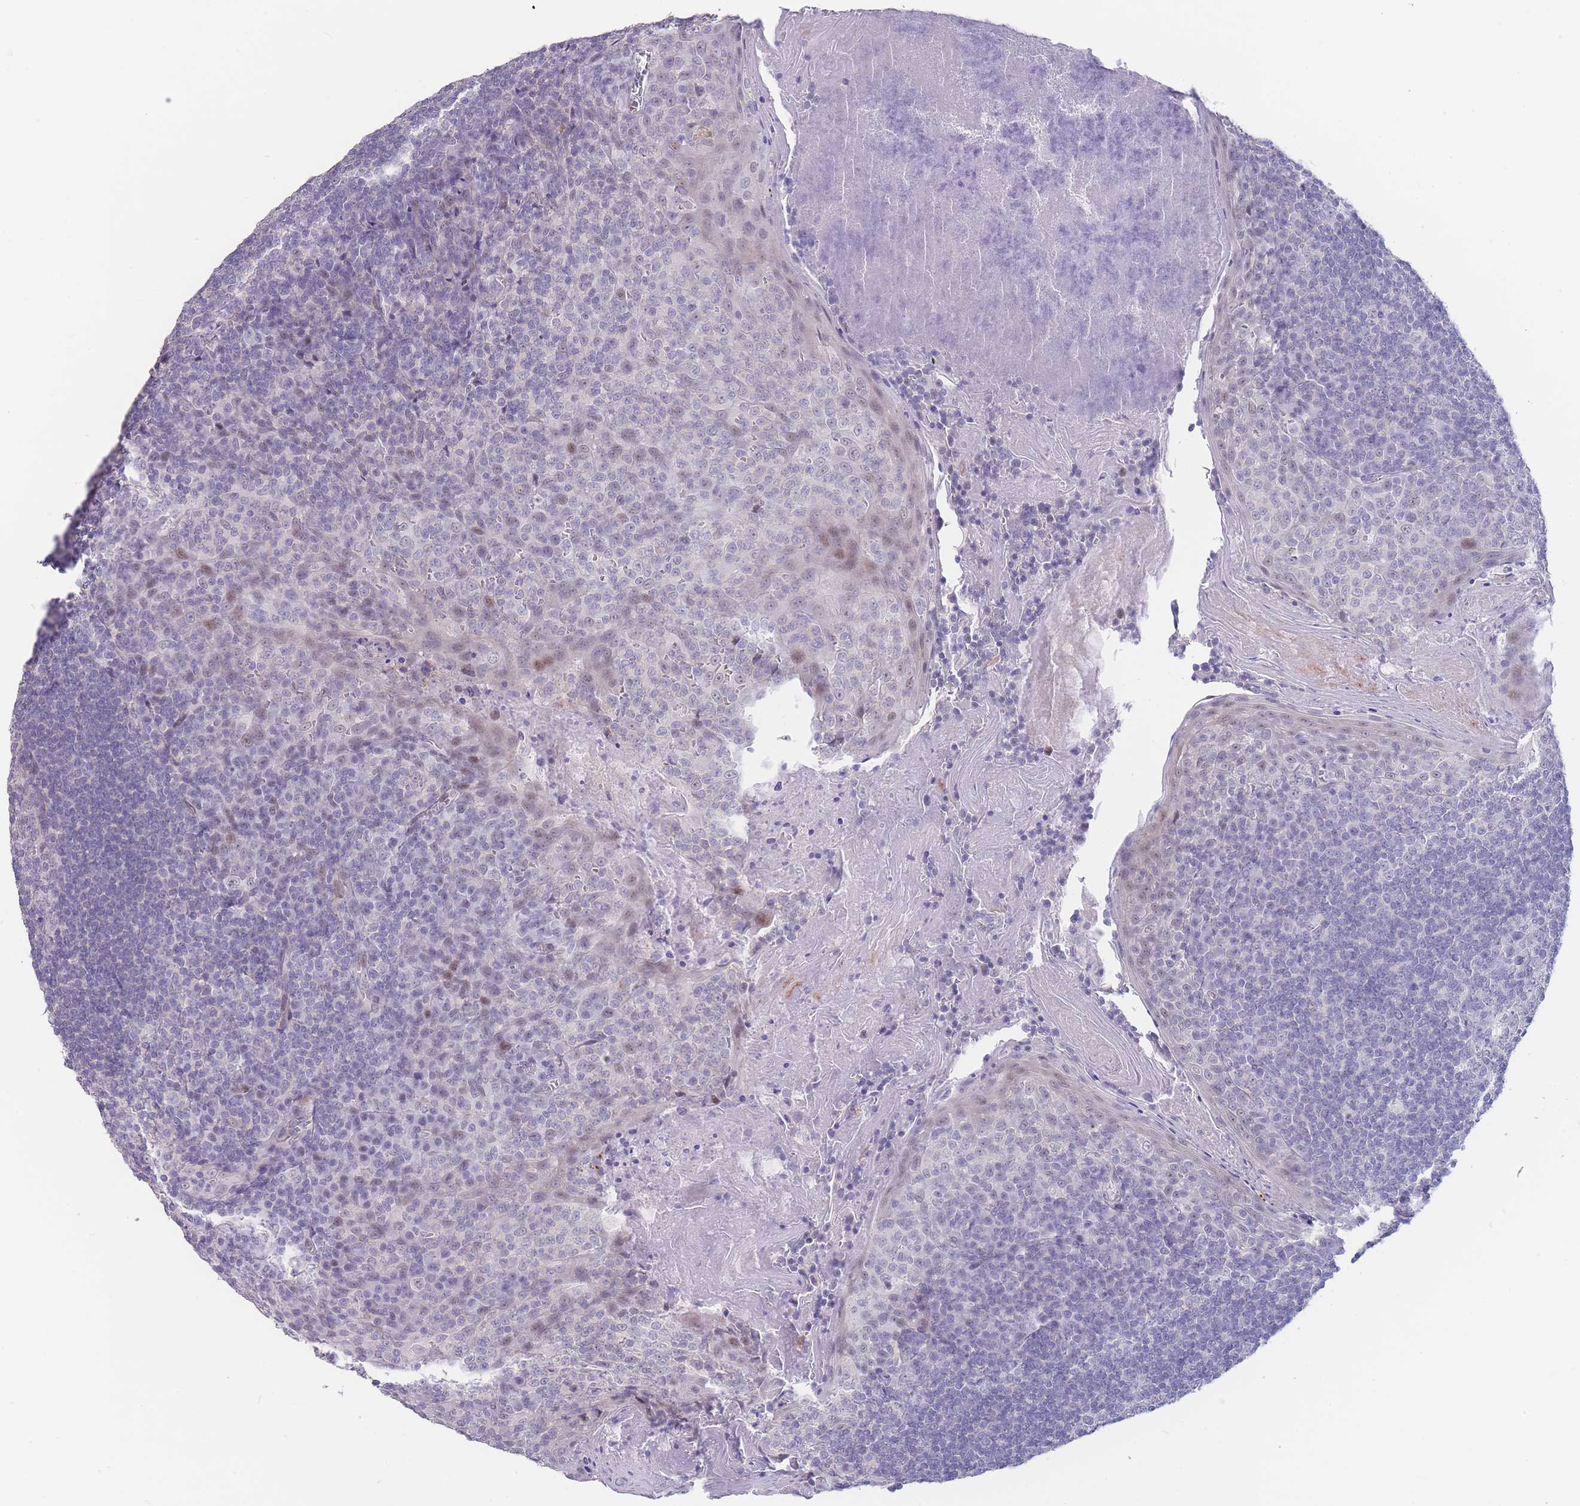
{"staining": {"intensity": "negative", "quantity": "none", "location": "none"}, "tissue": "tonsil", "cell_type": "Germinal center cells", "image_type": "normal", "snomed": [{"axis": "morphology", "description": "Normal tissue, NOS"}, {"axis": "topography", "description": "Tonsil"}], "caption": "A micrograph of human tonsil is negative for staining in germinal center cells. (DAB (3,3'-diaminobenzidine) immunohistochemistry with hematoxylin counter stain).", "gene": "ASAP3", "patient": {"sex": "male", "age": 27}}